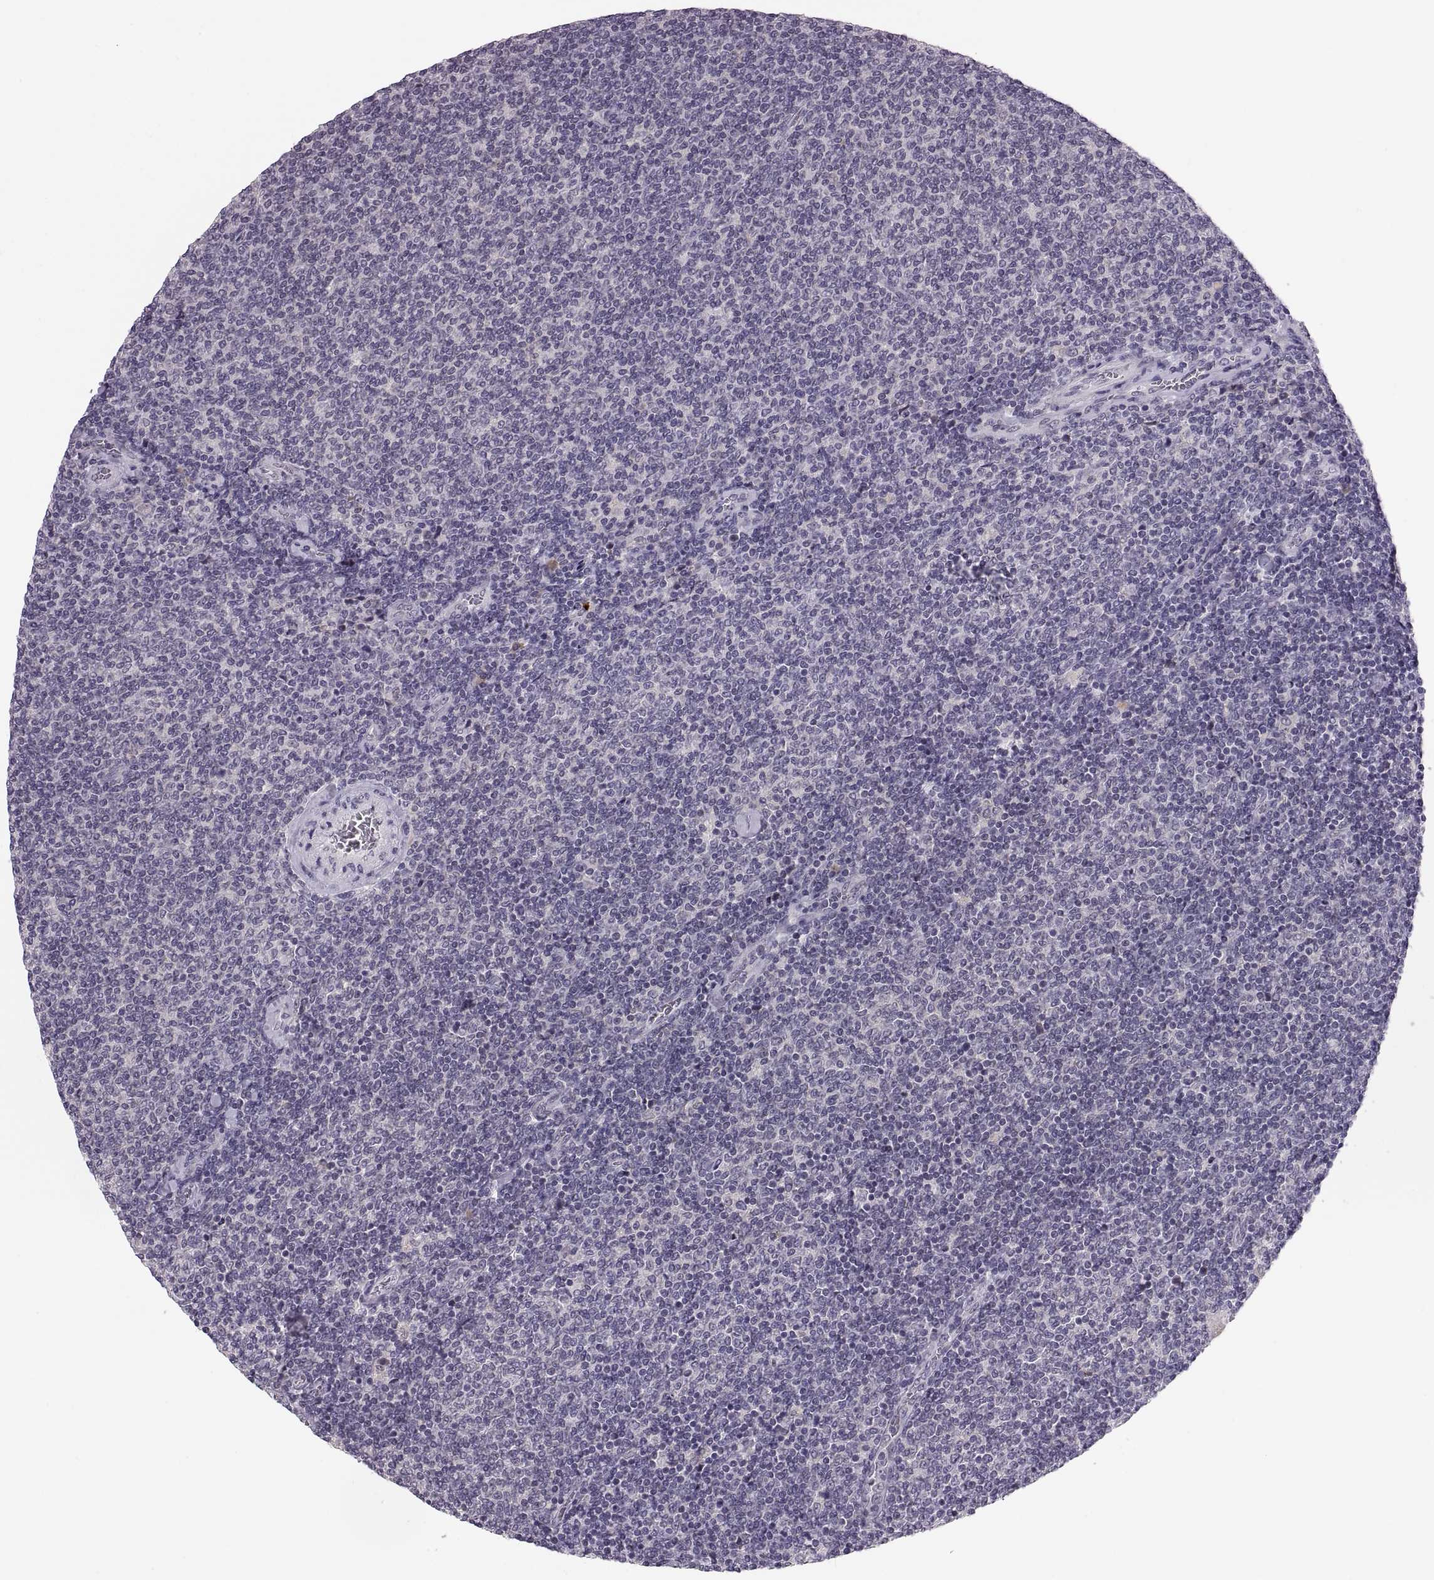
{"staining": {"intensity": "negative", "quantity": "none", "location": "none"}, "tissue": "lymphoma", "cell_type": "Tumor cells", "image_type": "cancer", "snomed": [{"axis": "morphology", "description": "Malignant lymphoma, non-Hodgkin's type, Low grade"}, {"axis": "topography", "description": "Lymph node"}], "caption": "Tumor cells are negative for protein expression in human malignant lymphoma, non-Hodgkin's type (low-grade).", "gene": "ADH6", "patient": {"sex": "male", "age": 52}}